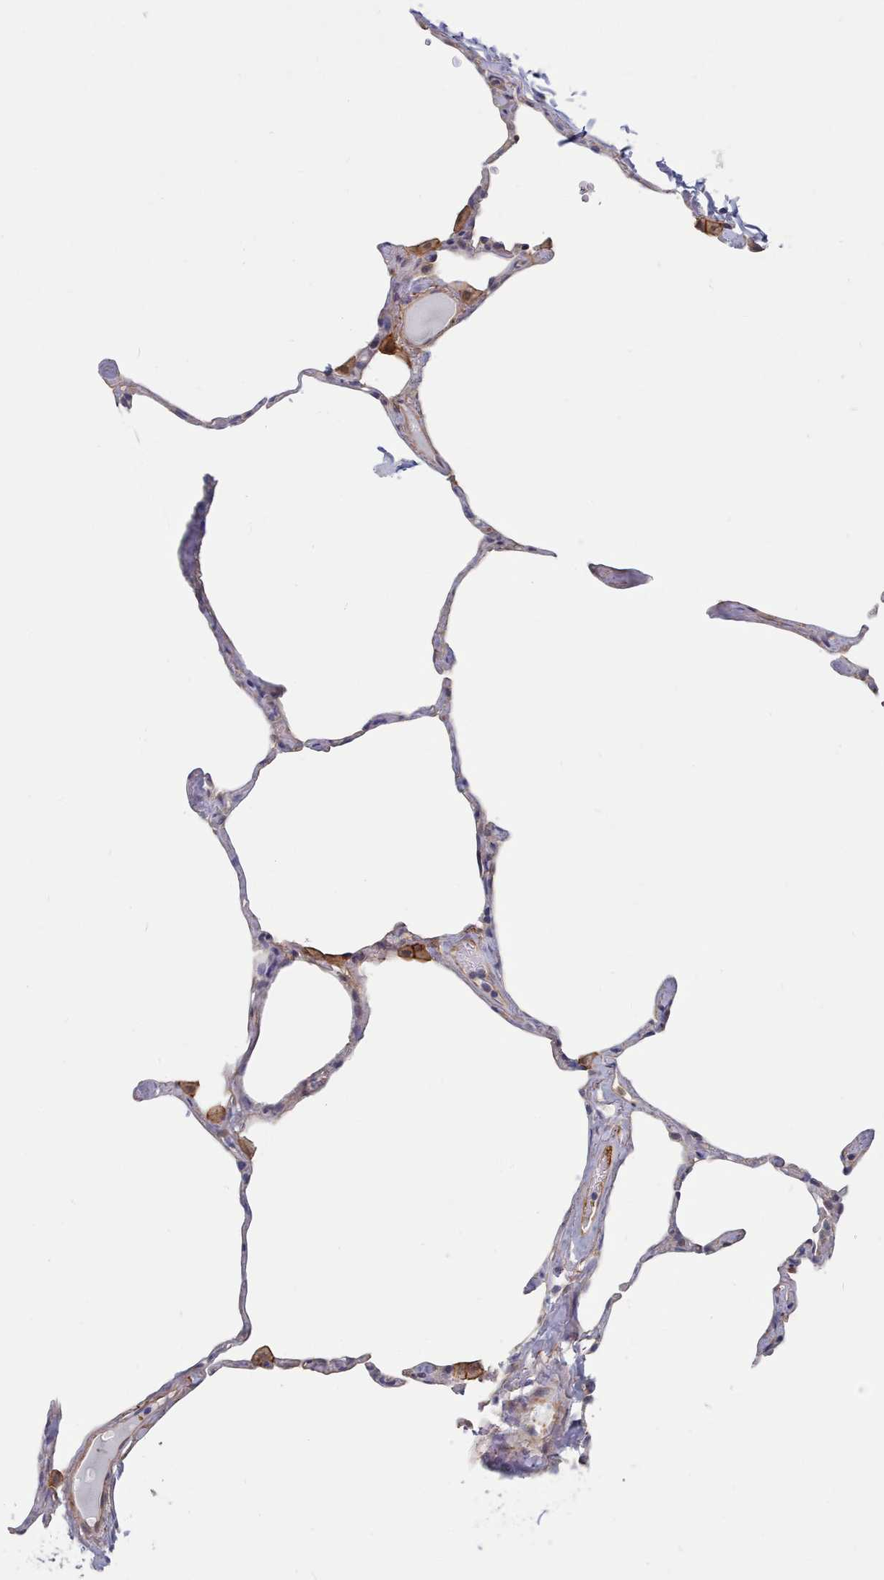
{"staining": {"intensity": "negative", "quantity": "none", "location": "none"}, "tissue": "lung", "cell_type": "Alveolar cells", "image_type": "normal", "snomed": [{"axis": "morphology", "description": "Normal tissue, NOS"}, {"axis": "topography", "description": "Lung"}], "caption": "A high-resolution histopathology image shows immunohistochemistry (IHC) staining of benign lung, which shows no significant staining in alveolar cells. The staining is performed using DAB brown chromogen with nuclei counter-stained in using hematoxylin.", "gene": "G6PC1", "patient": {"sex": "male", "age": 65}}